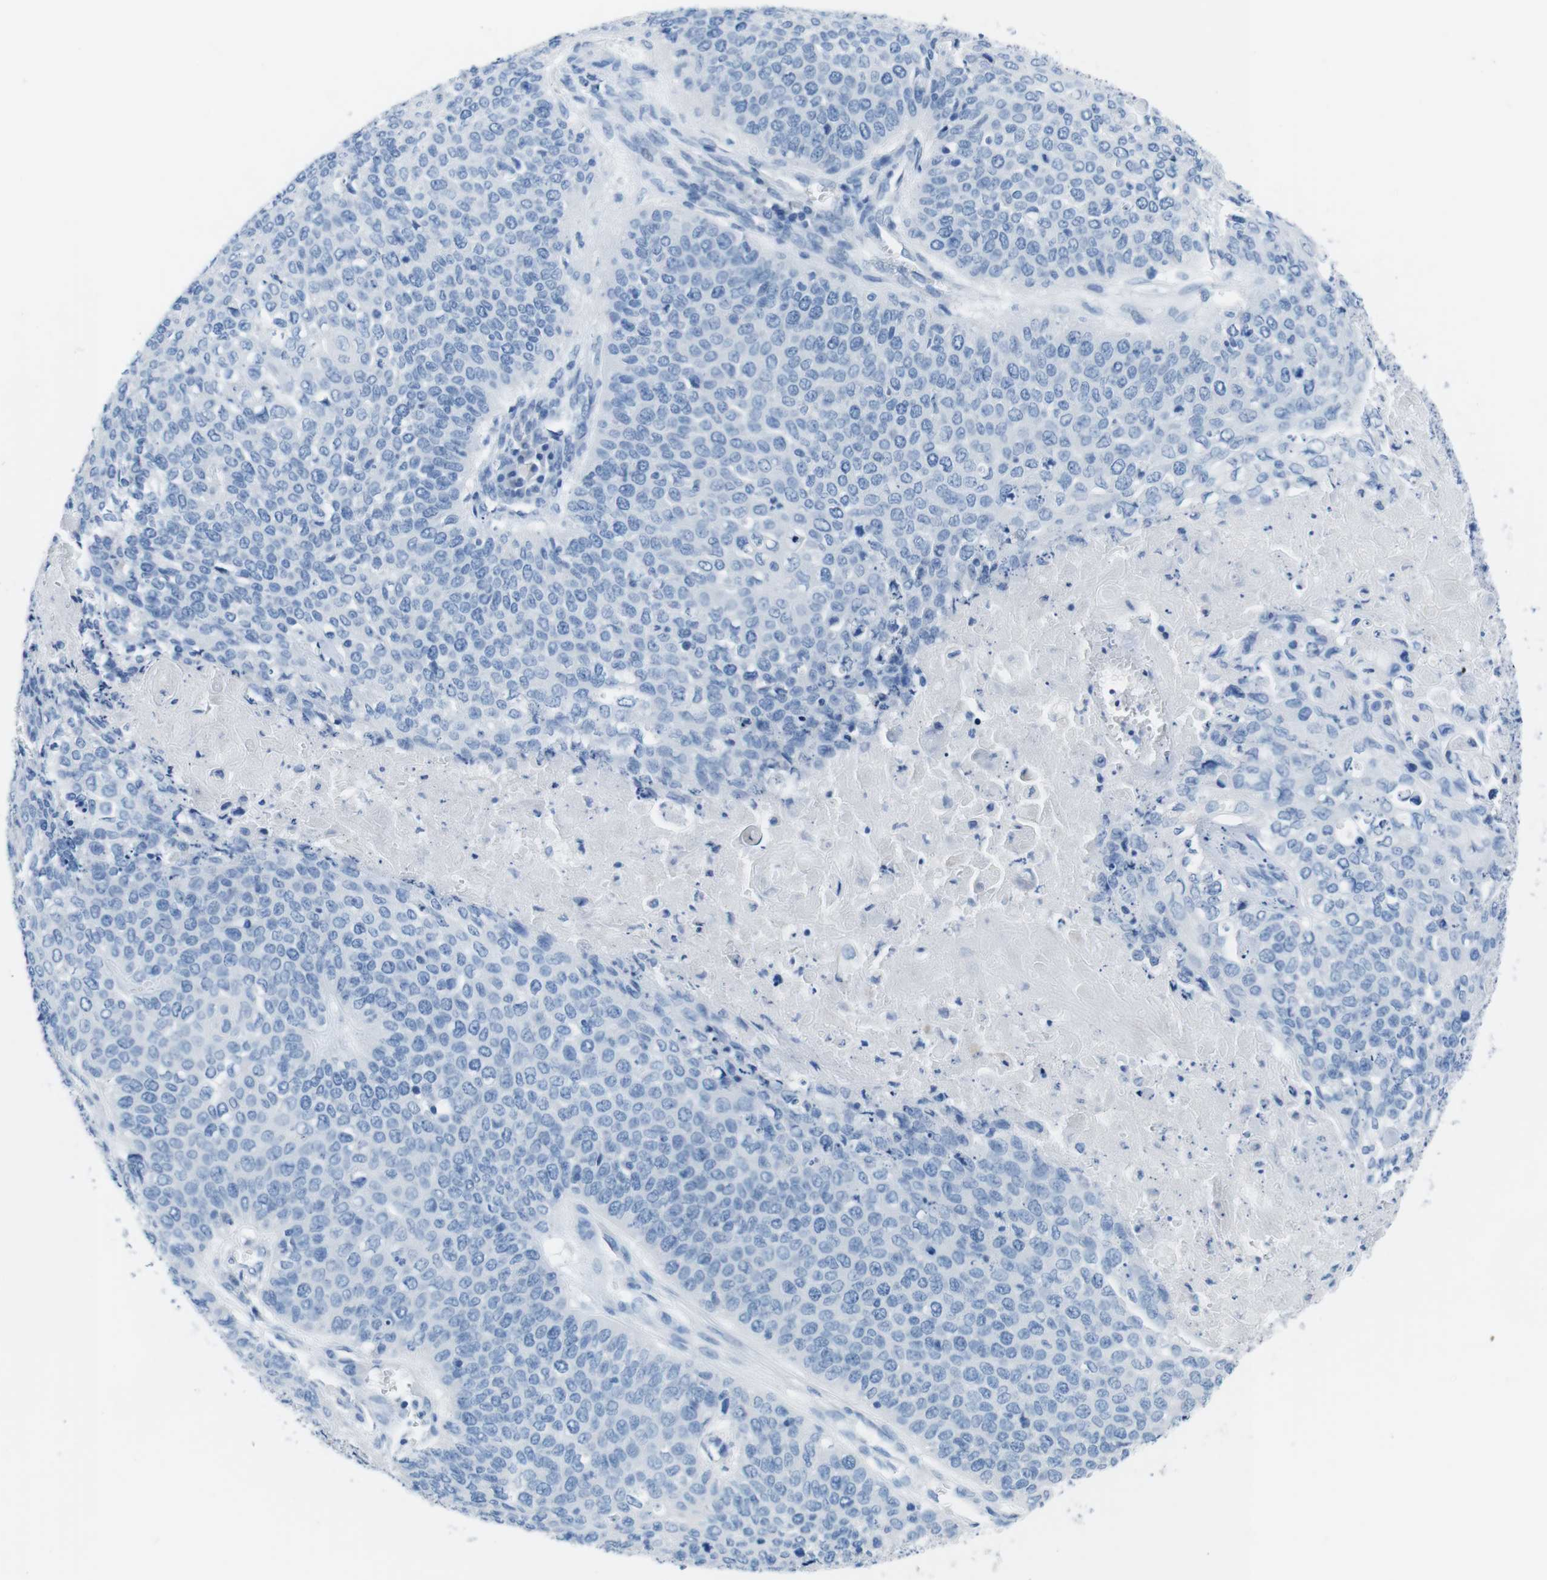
{"staining": {"intensity": "negative", "quantity": "none", "location": "none"}, "tissue": "cervical cancer", "cell_type": "Tumor cells", "image_type": "cancer", "snomed": [{"axis": "morphology", "description": "Squamous cell carcinoma, NOS"}, {"axis": "topography", "description": "Cervix"}], "caption": "There is no significant expression in tumor cells of cervical cancer.", "gene": "MUC2", "patient": {"sex": "female", "age": 39}}